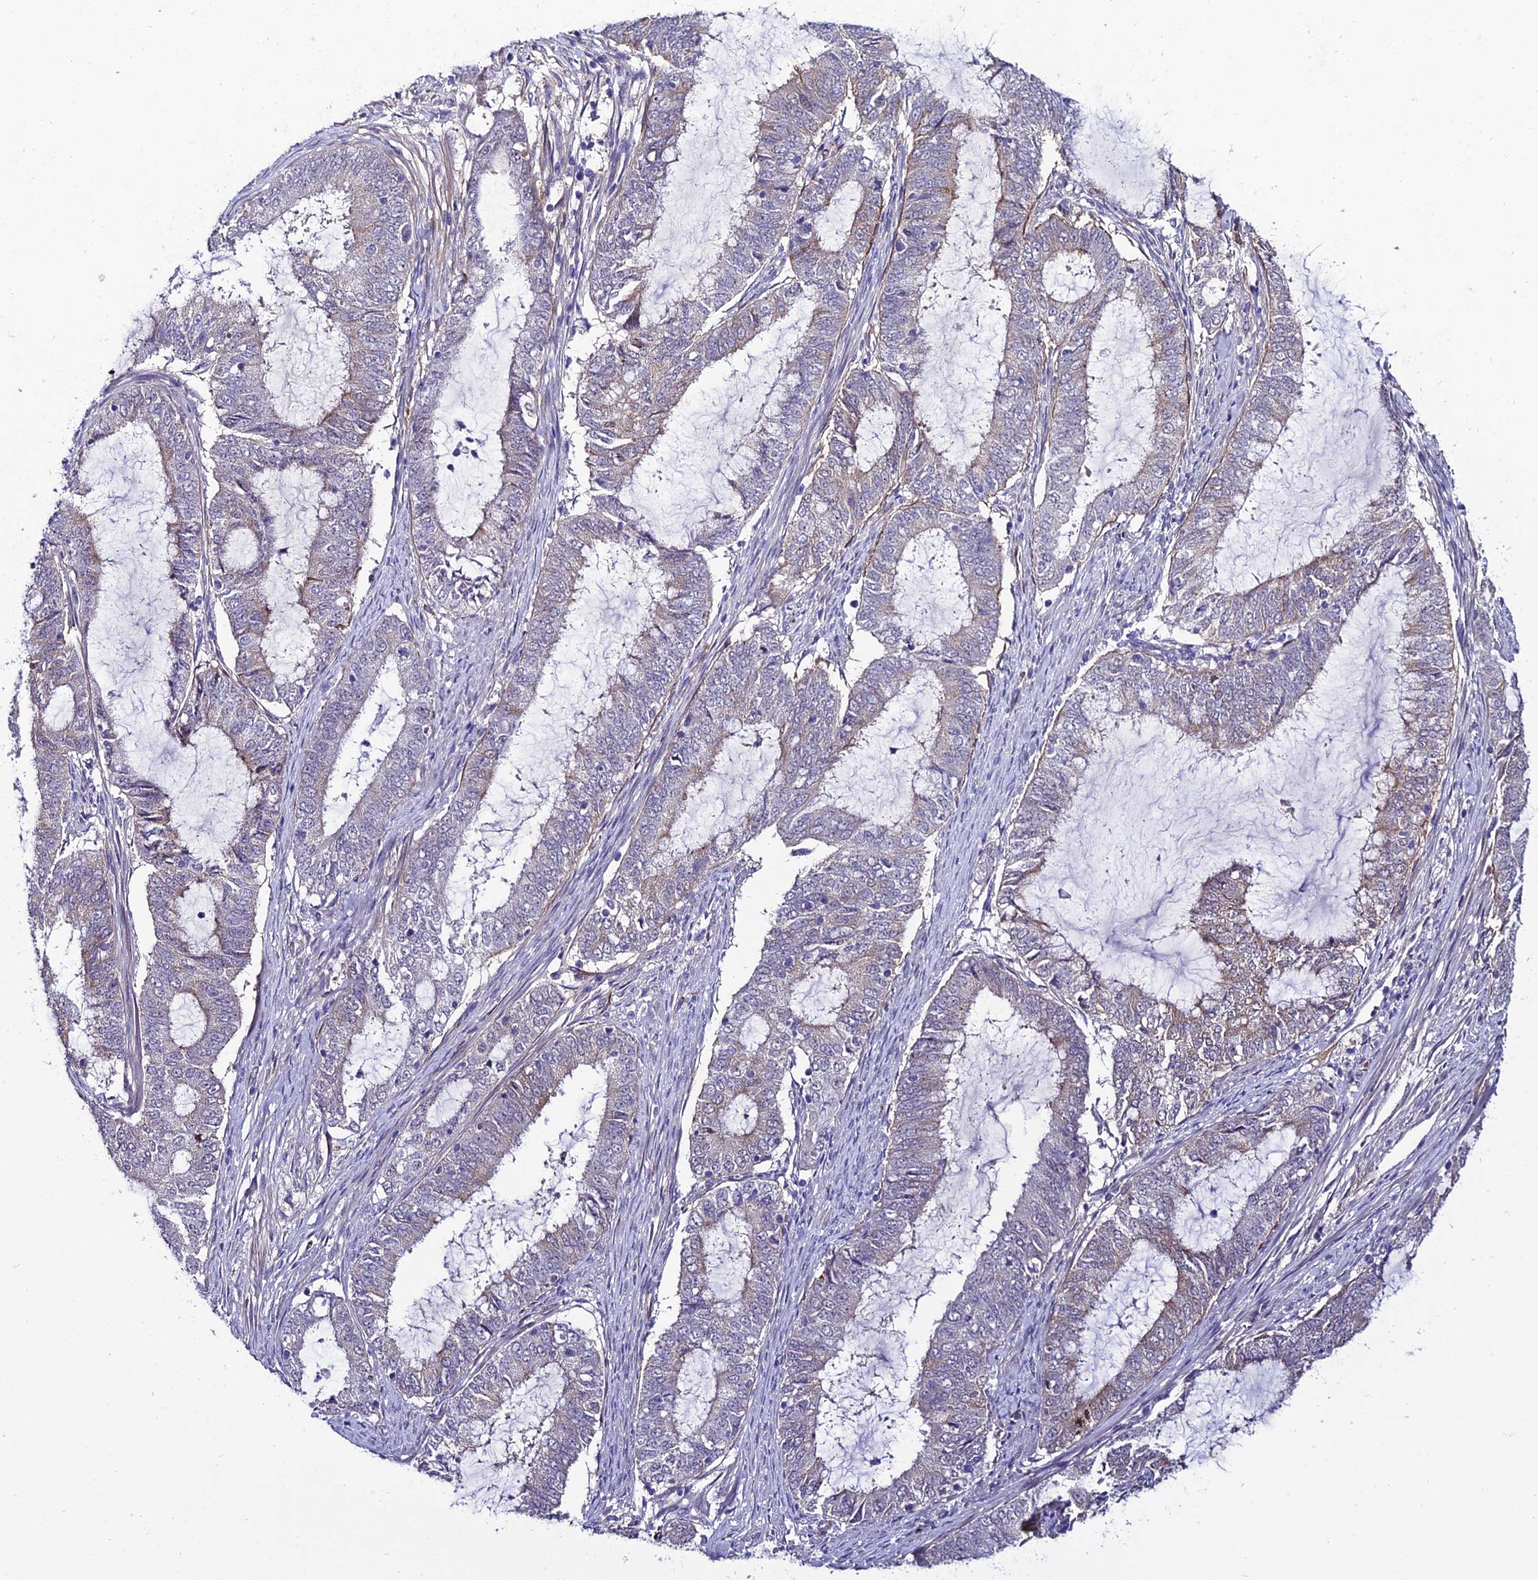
{"staining": {"intensity": "weak", "quantity": "<25%", "location": "cytoplasmic/membranous"}, "tissue": "endometrial cancer", "cell_type": "Tumor cells", "image_type": "cancer", "snomed": [{"axis": "morphology", "description": "Adenocarcinoma, NOS"}, {"axis": "topography", "description": "Endometrium"}], "caption": "Tumor cells show no significant positivity in adenocarcinoma (endometrial).", "gene": "SYT15", "patient": {"sex": "female", "age": 51}}